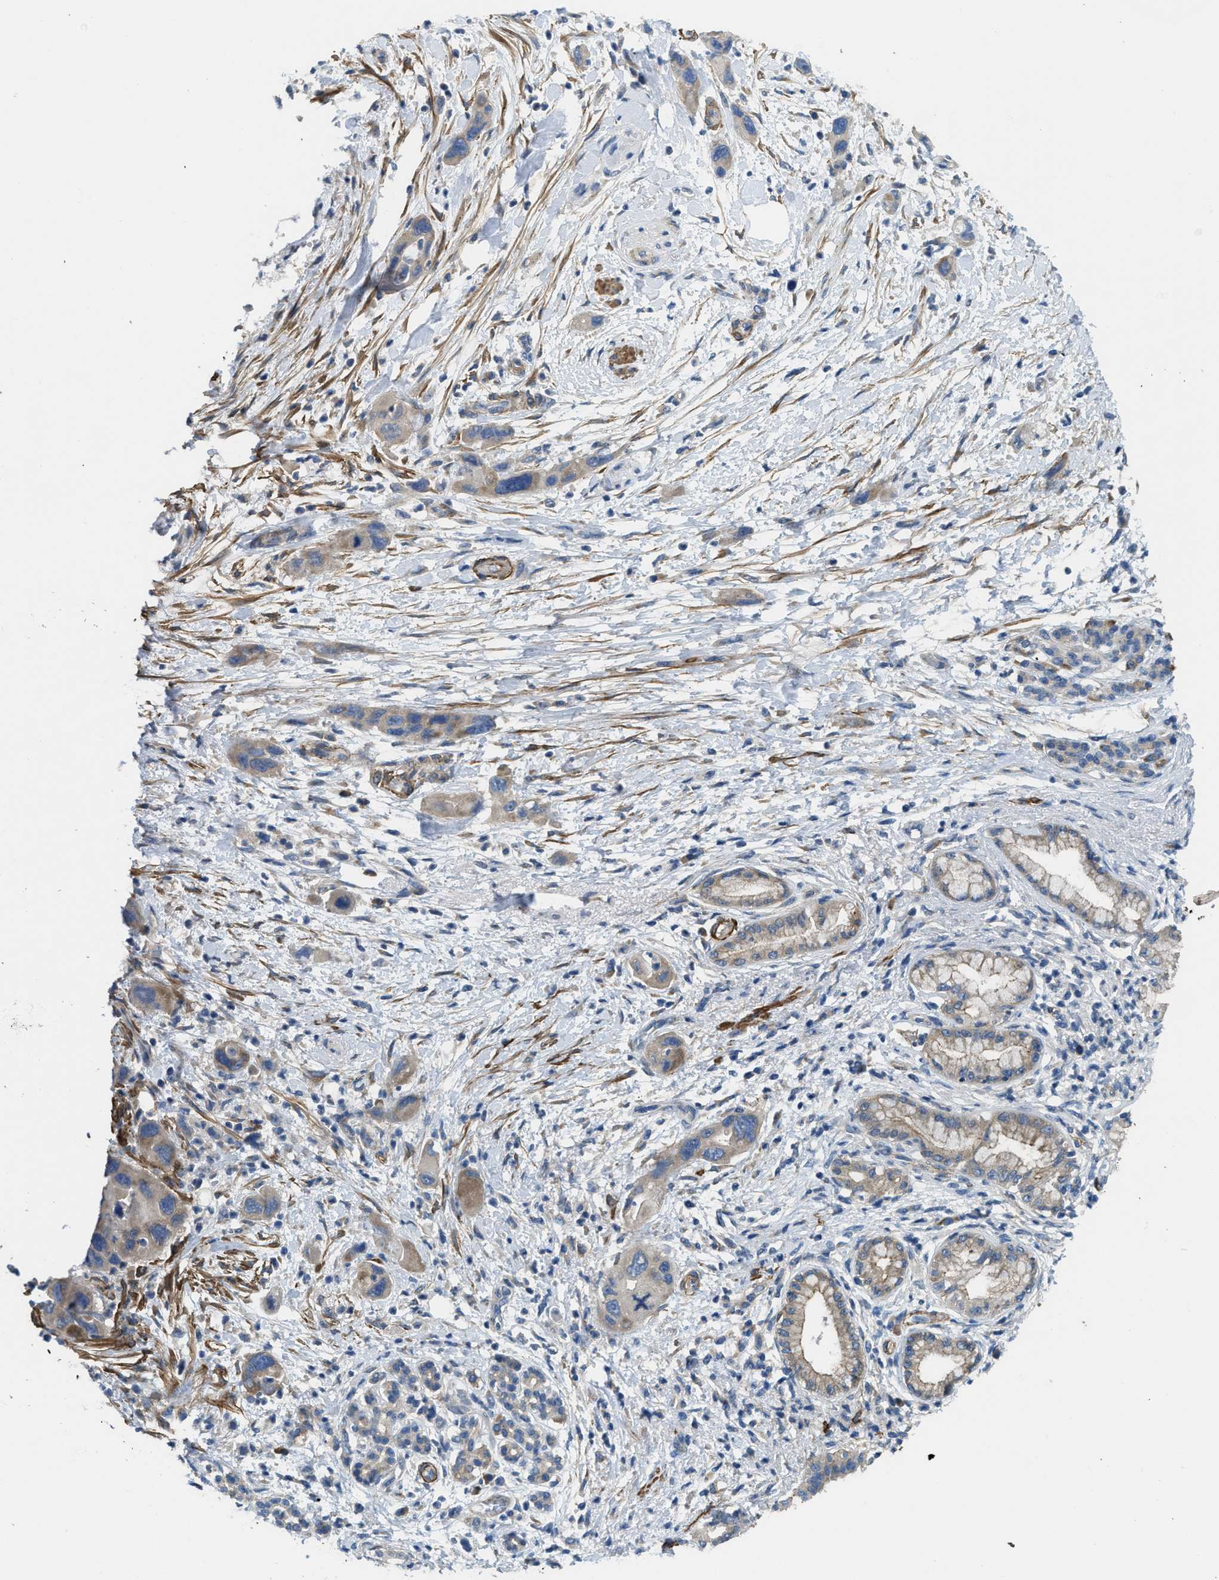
{"staining": {"intensity": "moderate", "quantity": "<25%", "location": "cytoplasmic/membranous"}, "tissue": "pancreatic cancer", "cell_type": "Tumor cells", "image_type": "cancer", "snomed": [{"axis": "morphology", "description": "Normal tissue, NOS"}, {"axis": "morphology", "description": "Adenocarcinoma, NOS"}, {"axis": "topography", "description": "Pancreas"}], "caption": "An IHC micrograph of tumor tissue is shown. Protein staining in brown highlights moderate cytoplasmic/membranous positivity in pancreatic cancer (adenocarcinoma) within tumor cells. (Brightfield microscopy of DAB IHC at high magnification).", "gene": "BMPR1A", "patient": {"sex": "female", "age": 71}}